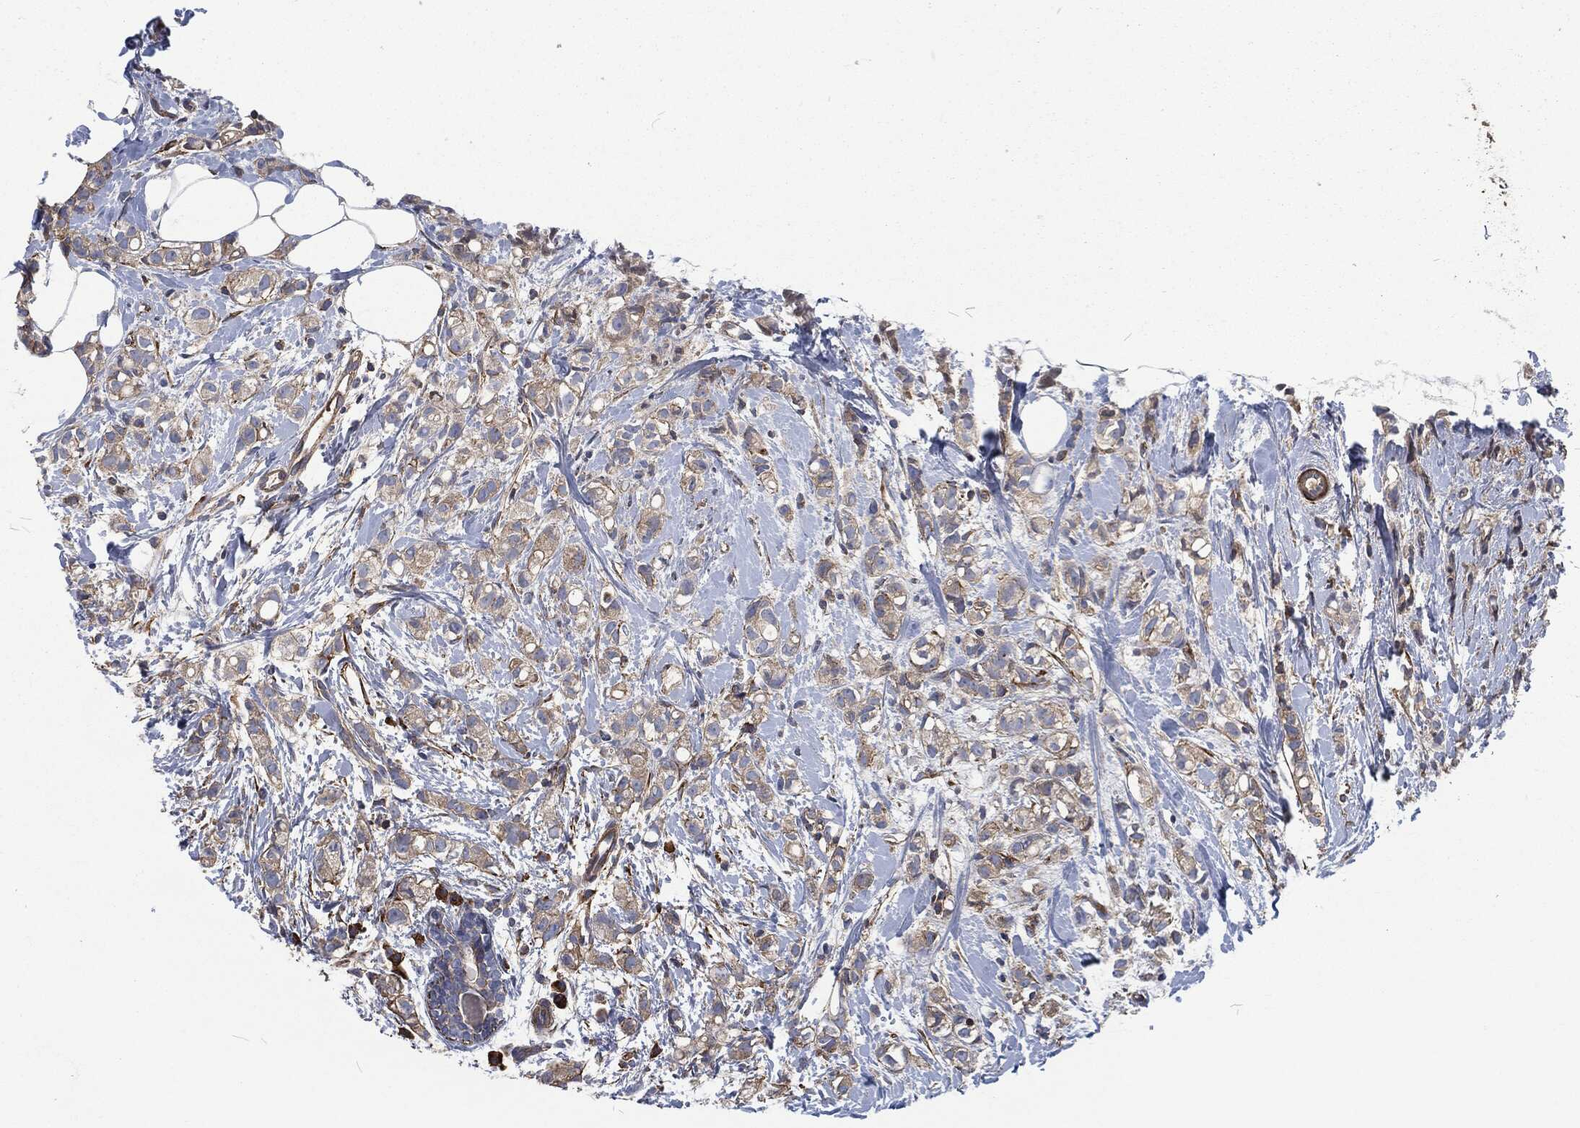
{"staining": {"intensity": "moderate", "quantity": "<25%", "location": "cytoplasmic/membranous"}, "tissue": "breast cancer", "cell_type": "Tumor cells", "image_type": "cancer", "snomed": [{"axis": "morphology", "description": "Normal tissue, NOS"}, {"axis": "morphology", "description": "Duct carcinoma"}, {"axis": "topography", "description": "Breast"}], "caption": "The histopathology image reveals staining of breast intraductal carcinoma, revealing moderate cytoplasmic/membranous protein staining (brown color) within tumor cells. The staining is performed using DAB brown chromogen to label protein expression. The nuclei are counter-stained blue using hematoxylin.", "gene": "LGALS9", "patient": {"sex": "female", "age": 44}}